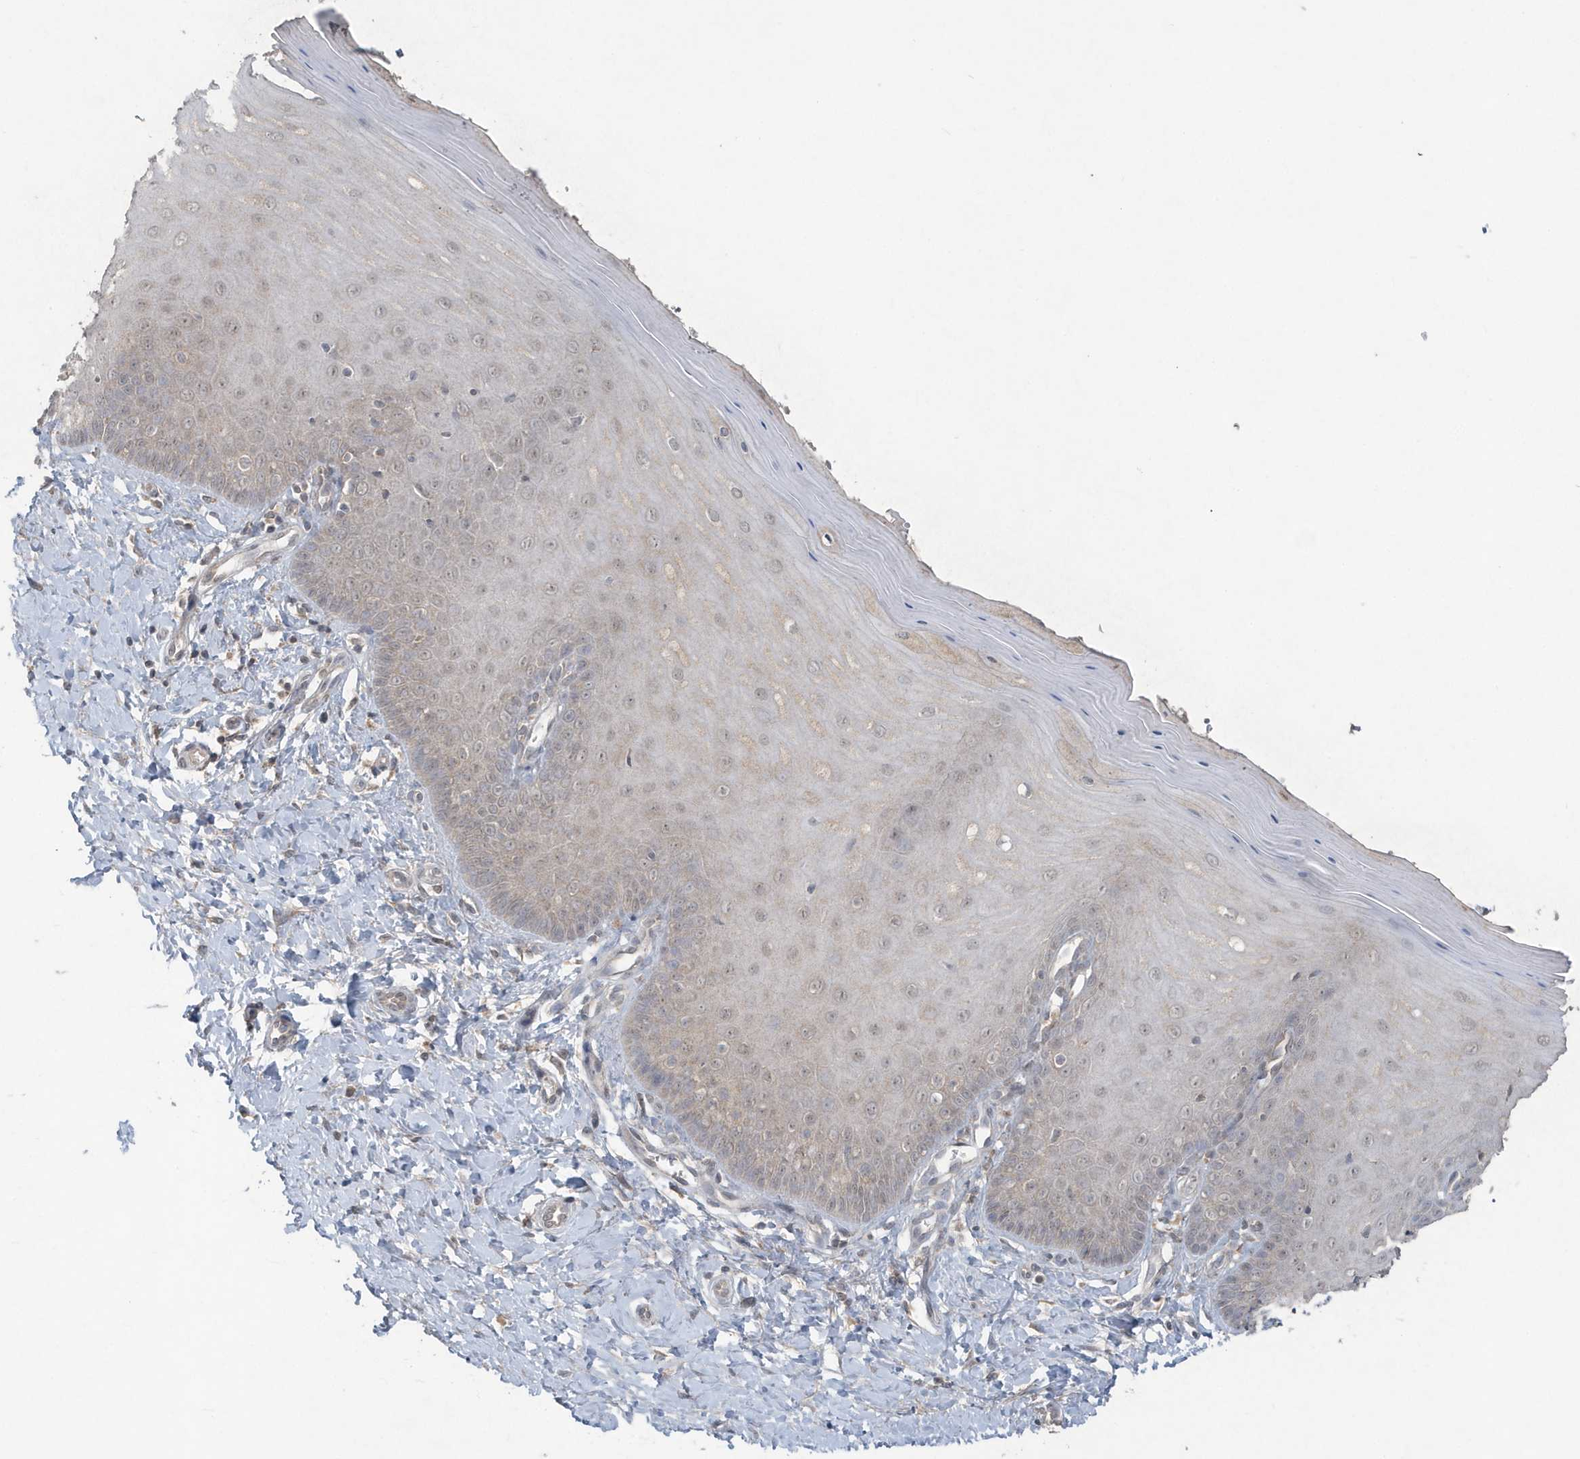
{"staining": {"intensity": "weak", "quantity": "25%-75%", "location": "cytoplasmic/membranous"}, "tissue": "cervix", "cell_type": "Glandular cells", "image_type": "normal", "snomed": [{"axis": "morphology", "description": "Normal tissue, NOS"}, {"axis": "topography", "description": "Cervix"}], "caption": "The photomicrograph demonstrates a brown stain indicating the presence of a protein in the cytoplasmic/membranous of glandular cells in cervix. The staining was performed using DAB, with brown indicating positive protein expression. Nuclei are stained blue with hematoxylin.", "gene": "C1RL", "patient": {"sex": "female", "age": 55}}